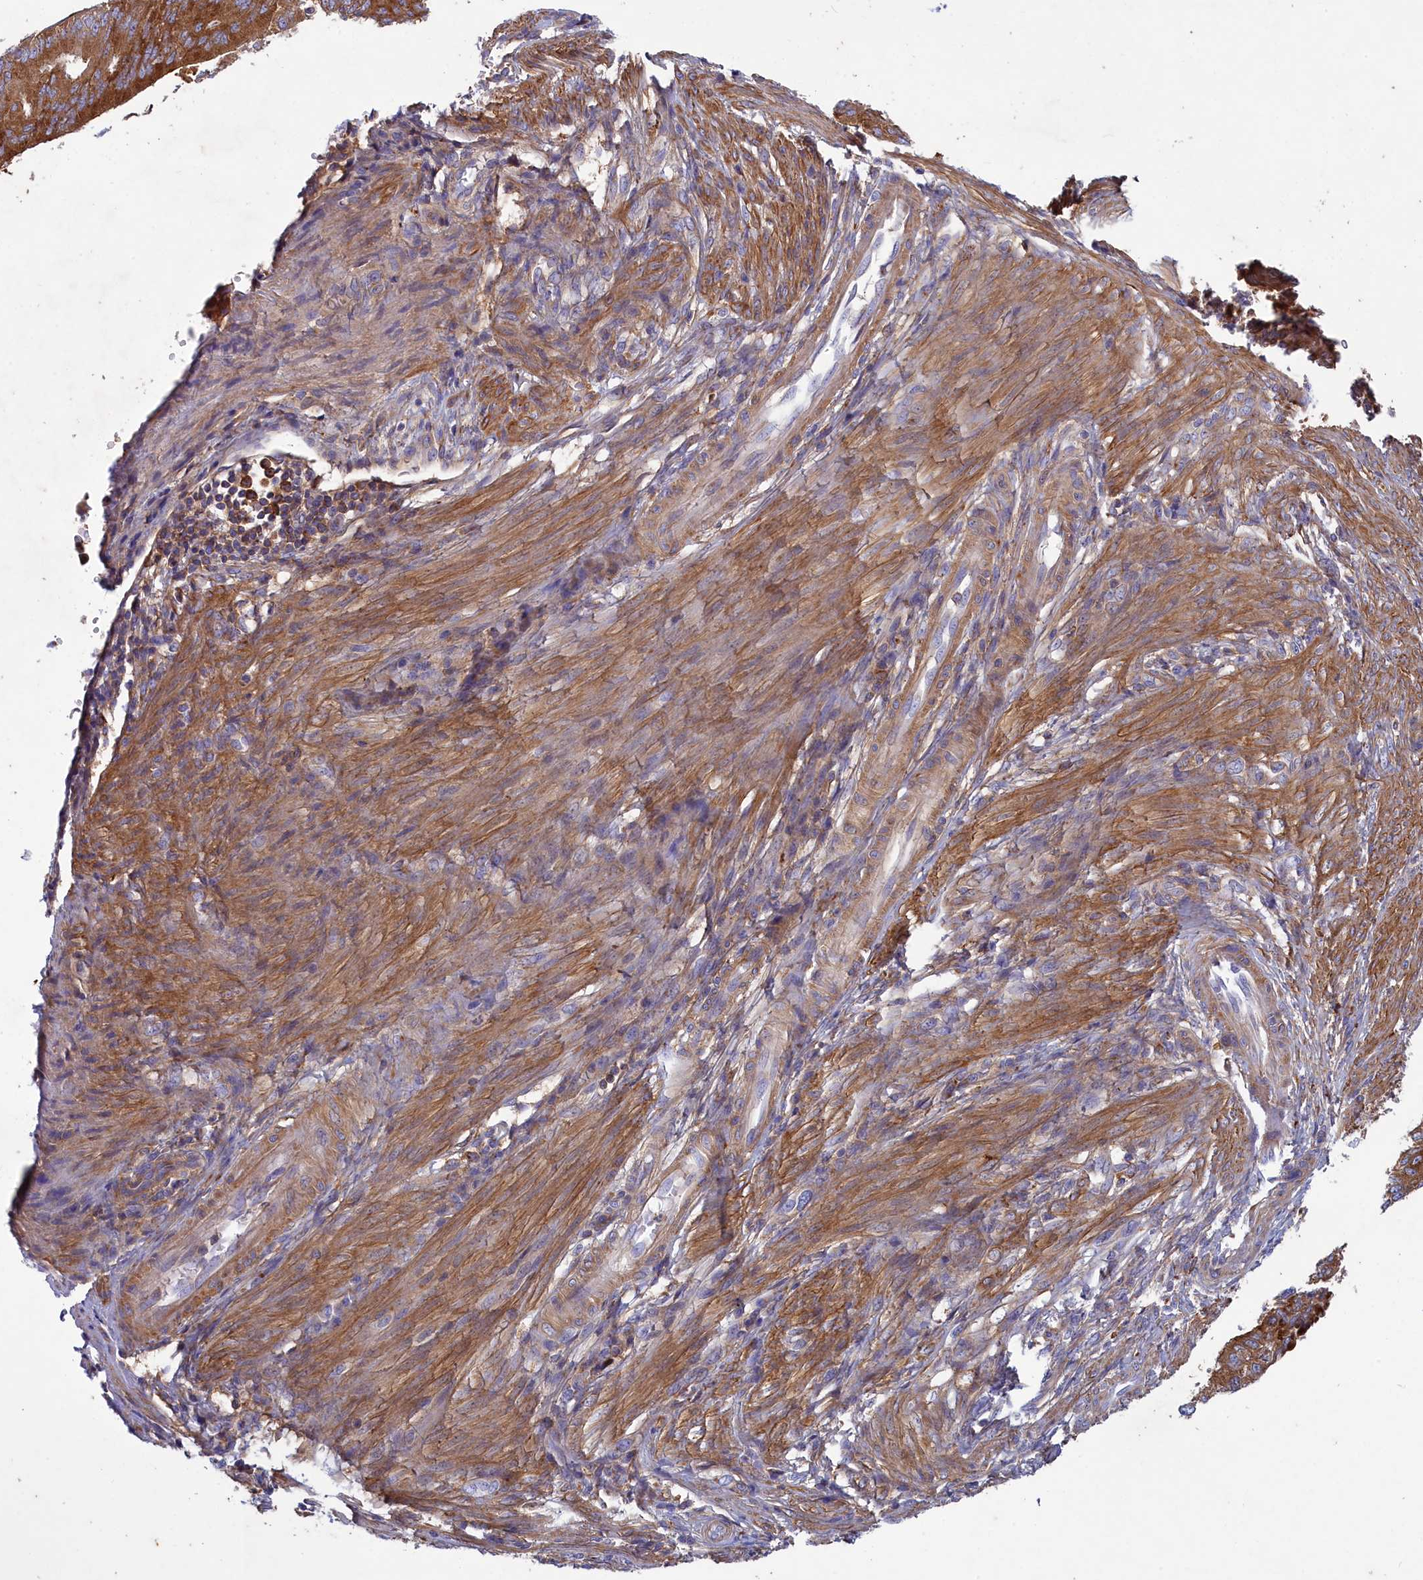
{"staining": {"intensity": "strong", "quantity": ">75%", "location": "cytoplasmic/membranous"}, "tissue": "endometrial cancer", "cell_type": "Tumor cells", "image_type": "cancer", "snomed": [{"axis": "morphology", "description": "Adenocarcinoma, NOS"}, {"axis": "topography", "description": "Endometrium"}], "caption": "DAB immunohistochemical staining of human endometrial adenocarcinoma shows strong cytoplasmic/membranous protein expression in about >75% of tumor cells. The staining is performed using DAB (3,3'-diaminobenzidine) brown chromogen to label protein expression. The nuclei are counter-stained blue using hematoxylin.", "gene": "SCAMP4", "patient": {"sex": "female", "age": 50}}